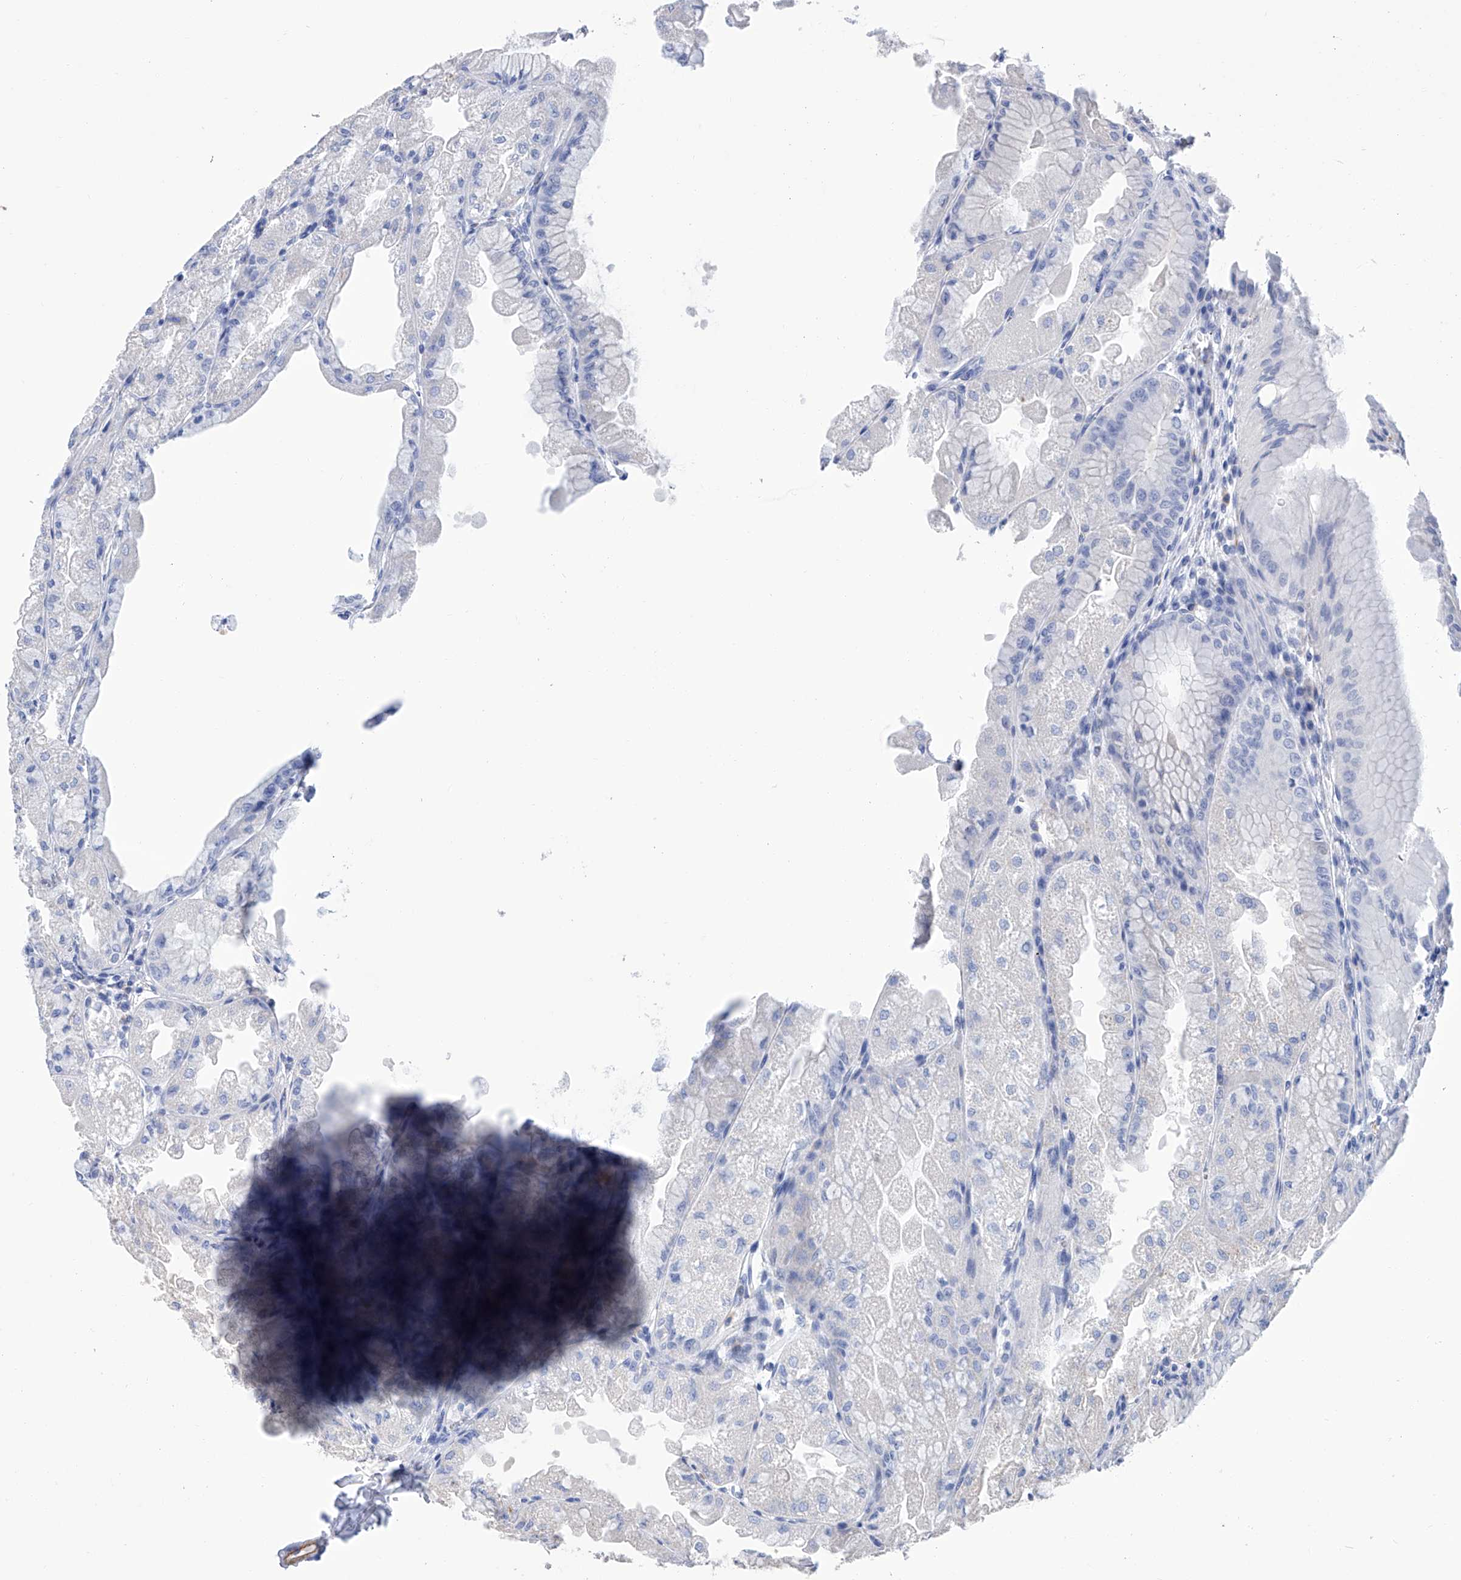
{"staining": {"intensity": "negative", "quantity": "none", "location": "none"}, "tissue": "stomach", "cell_type": "Glandular cells", "image_type": "normal", "snomed": [{"axis": "morphology", "description": "Normal tissue, NOS"}, {"axis": "topography", "description": "Stomach, upper"}], "caption": "The histopathology image reveals no staining of glandular cells in normal stomach. (Immunohistochemistry (ihc), brightfield microscopy, high magnification).", "gene": "SMS", "patient": {"sex": "male", "age": 47}}